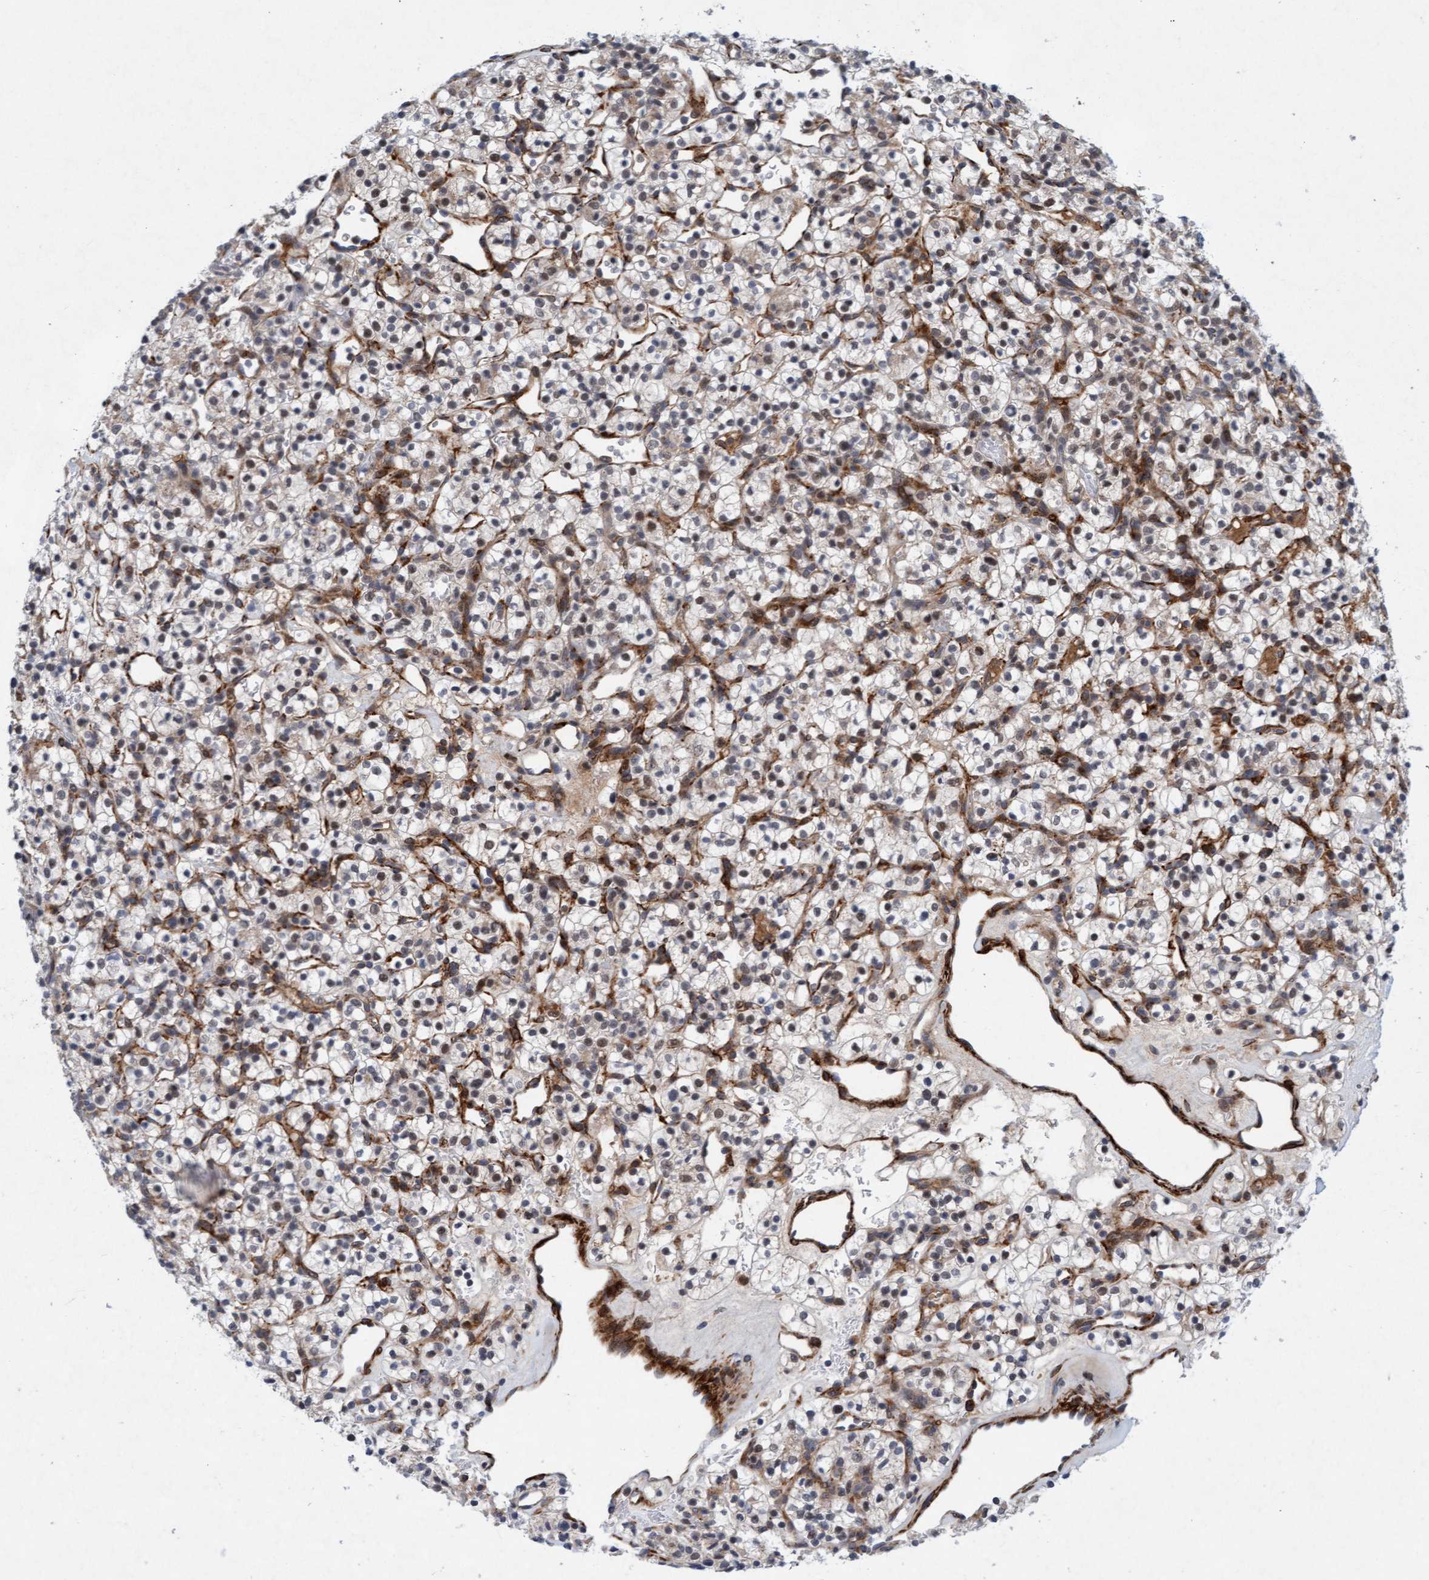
{"staining": {"intensity": "weak", "quantity": "25%-75%", "location": "cytoplasmic/membranous,nuclear"}, "tissue": "renal cancer", "cell_type": "Tumor cells", "image_type": "cancer", "snomed": [{"axis": "morphology", "description": "Adenocarcinoma, NOS"}, {"axis": "topography", "description": "Kidney"}], "caption": "High-magnification brightfield microscopy of renal cancer (adenocarcinoma) stained with DAB (brown) and counterstained with hematoxylin (blue). tumor cells exhibit weak cytoplasmic/membranous and nuclear staining is identified in approximately25%-75% of cells. (IHC, brightfield microscopy, high magnification).", "gene": "TMEM70", "patient": {"sex": "female", "age": 57}}